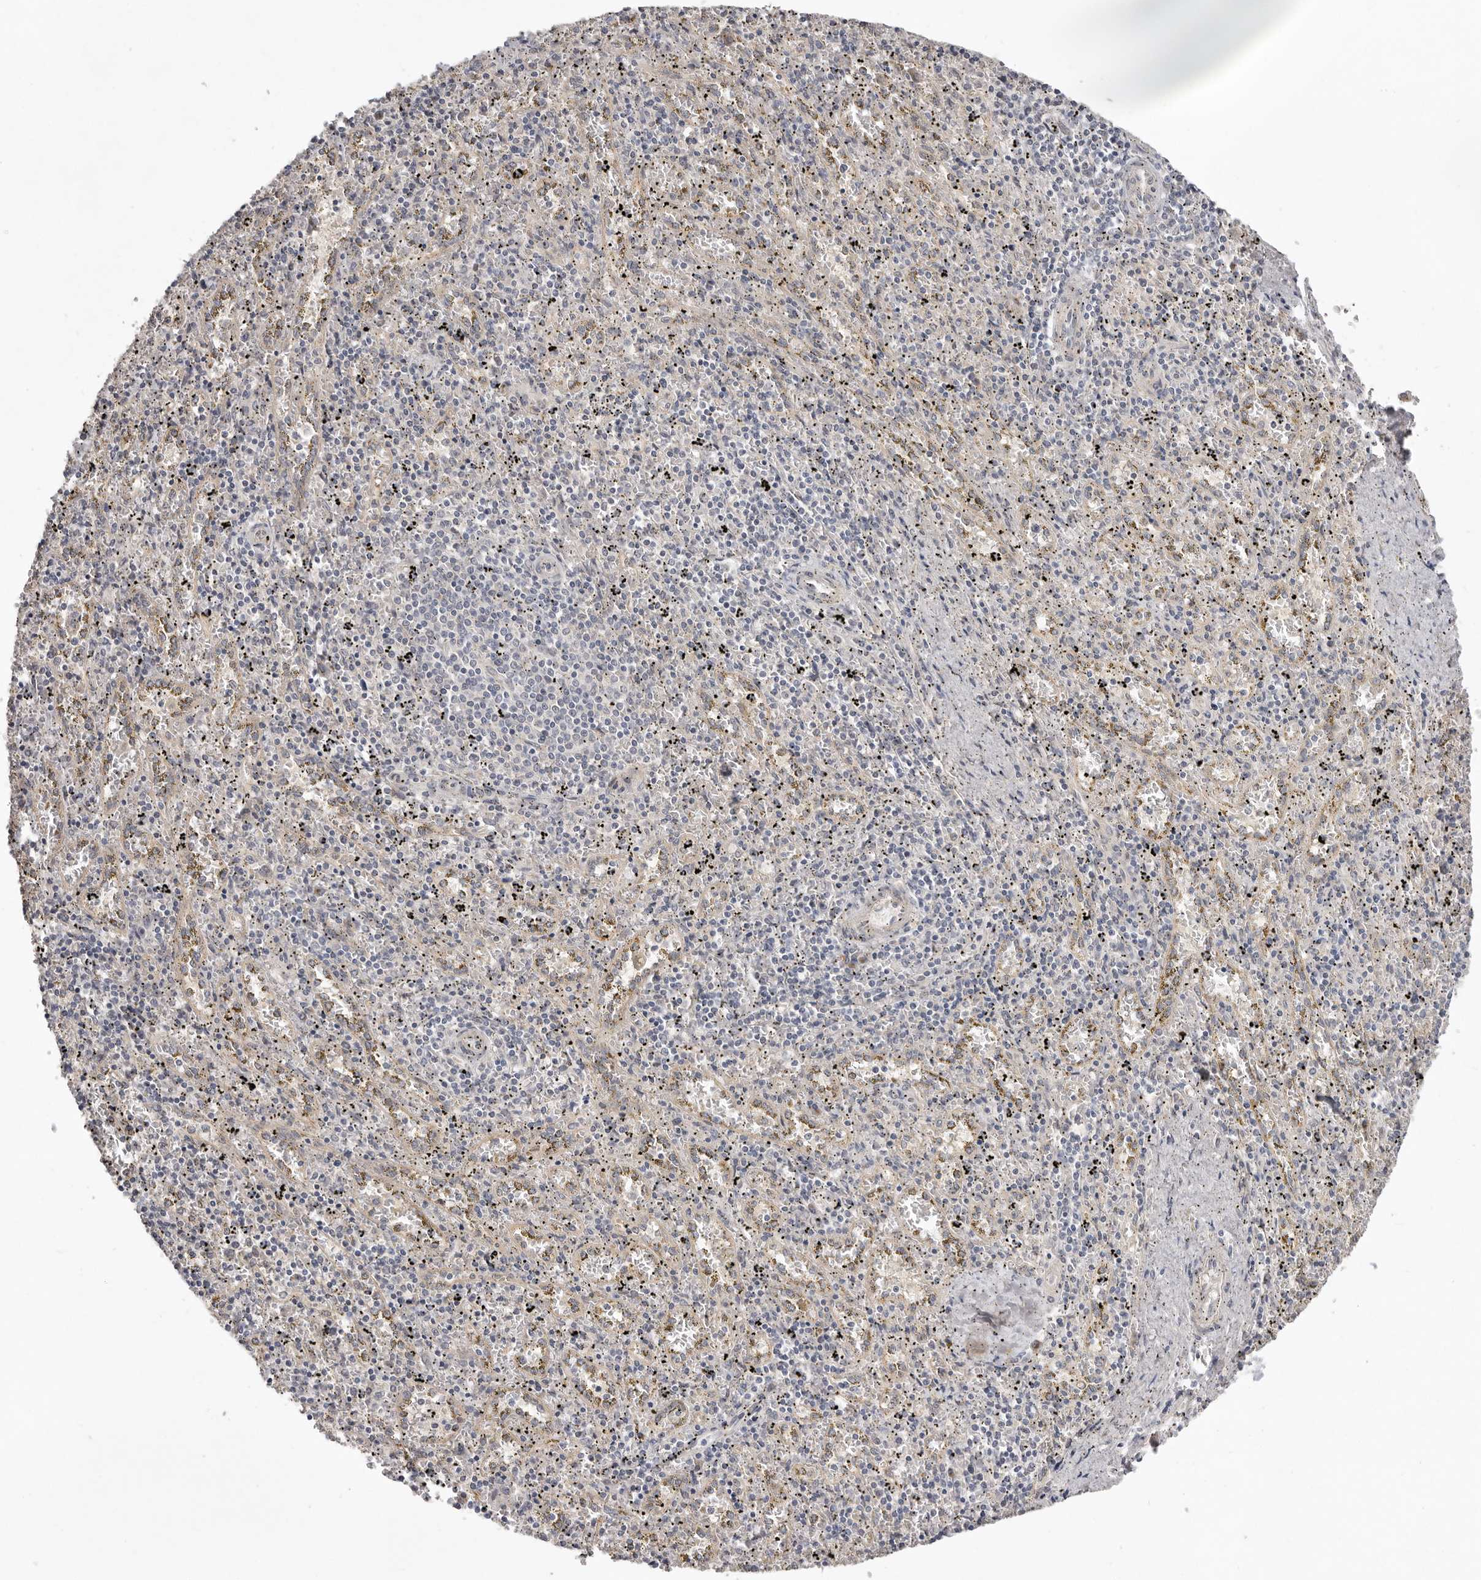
{"staining": {"intensity": "negative", "quantity": "none", "location": "none"}, "tissue": "spleen", "cell_type": "Cells in red pulp", "image_type": "normal", "snomed": [{"axis": "morphology", "description": "Normal tissue, NOS"}, {"axis": "topography", "description": "Spleen"}], "caption": "A high-resolution micrograph shows IHC staining of benign spleen, which demonstrates no significant expression in cells in red pulp.", "gene": "NSUN4", "patient": {"sex": "male", "age": 11}}